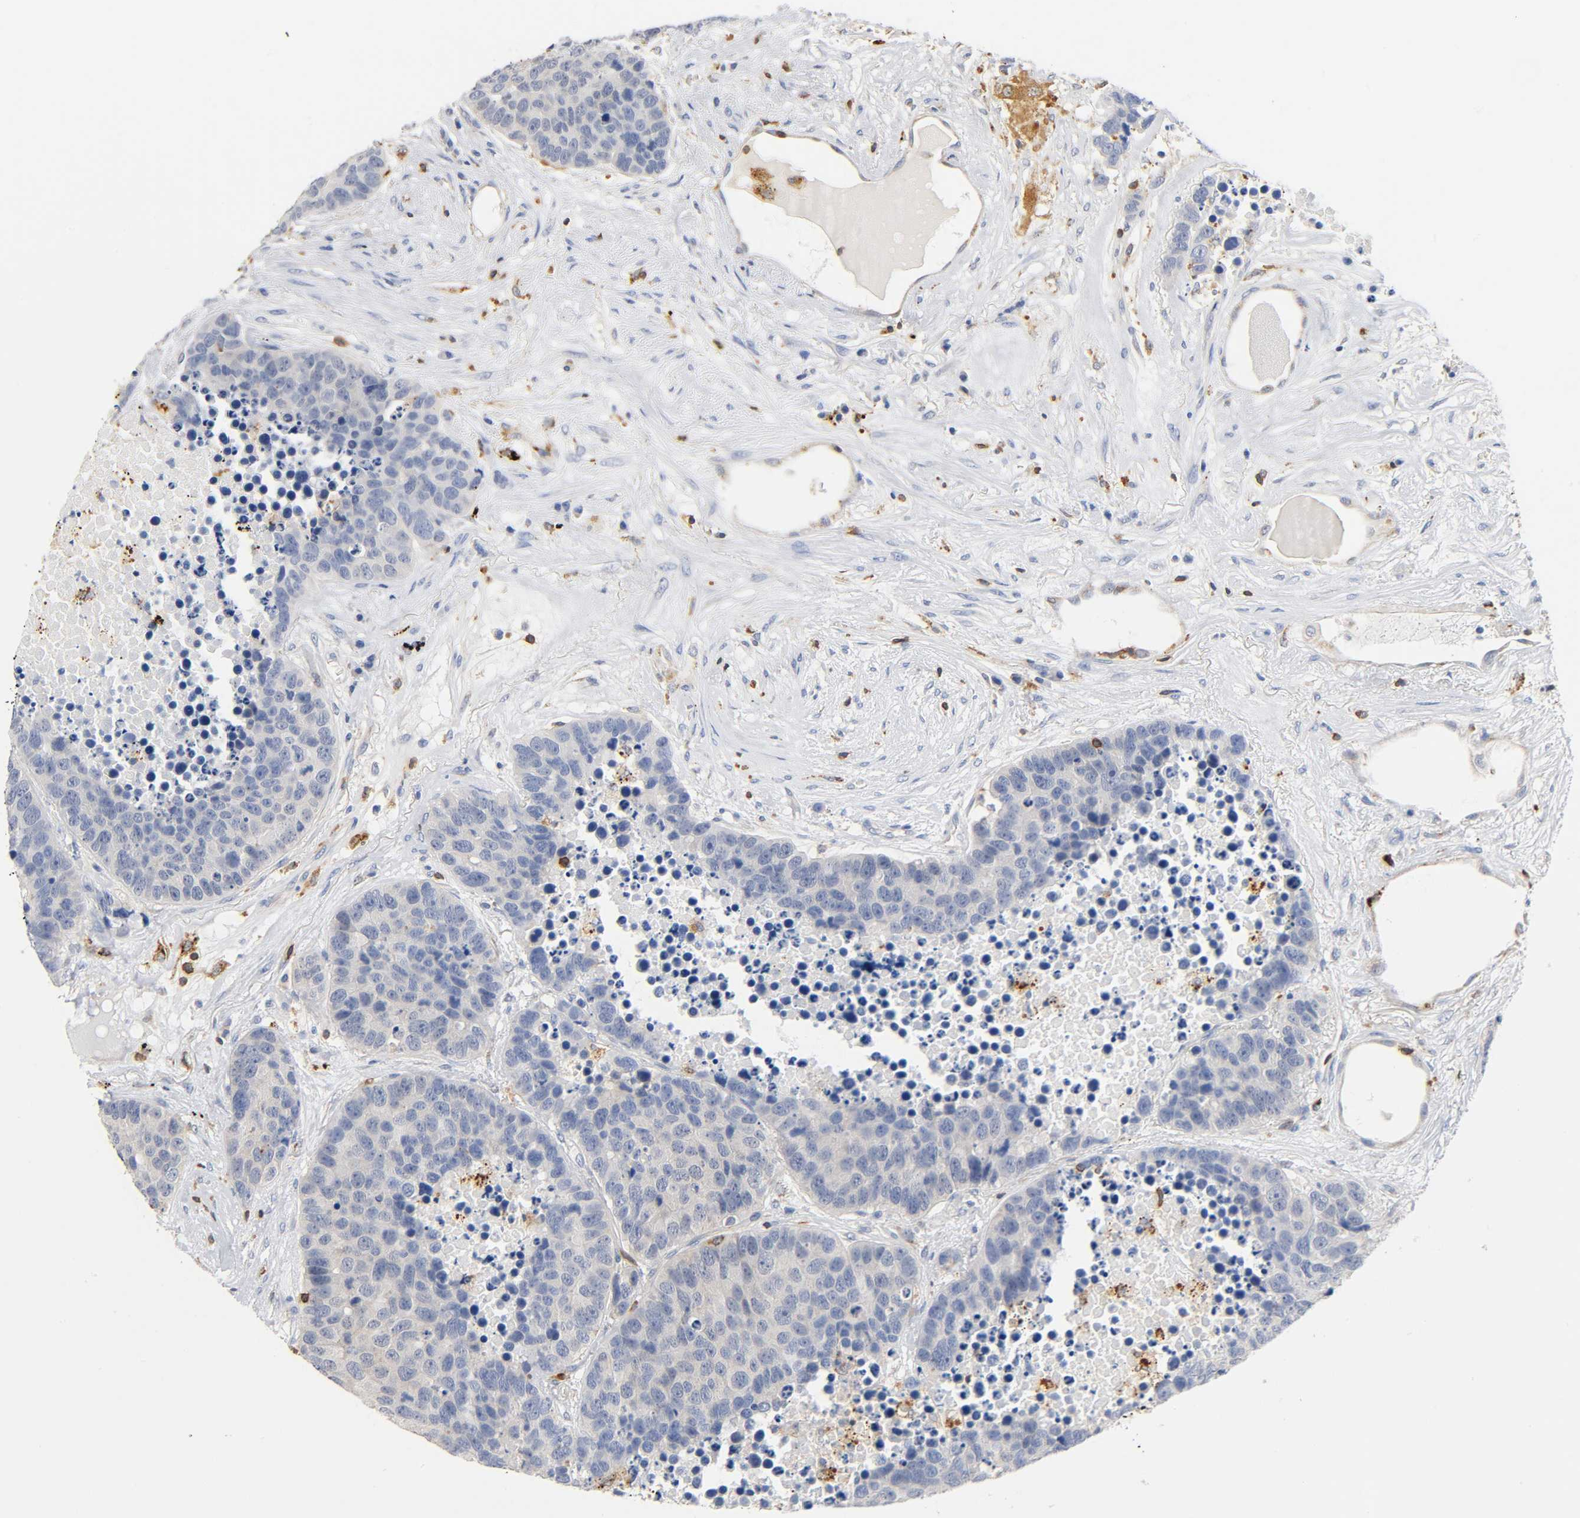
{"staining": {"intensity": "negative", "quantity": "none", "location": "none"}, "tissue": "carcinoid", "cell_type": "Tumor cells", "image_type": "cancer", "snomed": [{"axis": "morphology", "description": "Carcinoid, malignant, NOS"}, {"axis": "topography", "description": "Lung"}], "caption": "Malignant carcinoid was stained to show a protein in brown. There is no significant expression in tumor cells. (Brightfield microscopy of DAB immunohistochemistry (IHC) at high magnification).", "gene": "UCKL1", "patient": {"sex": "male", "age": 60}}